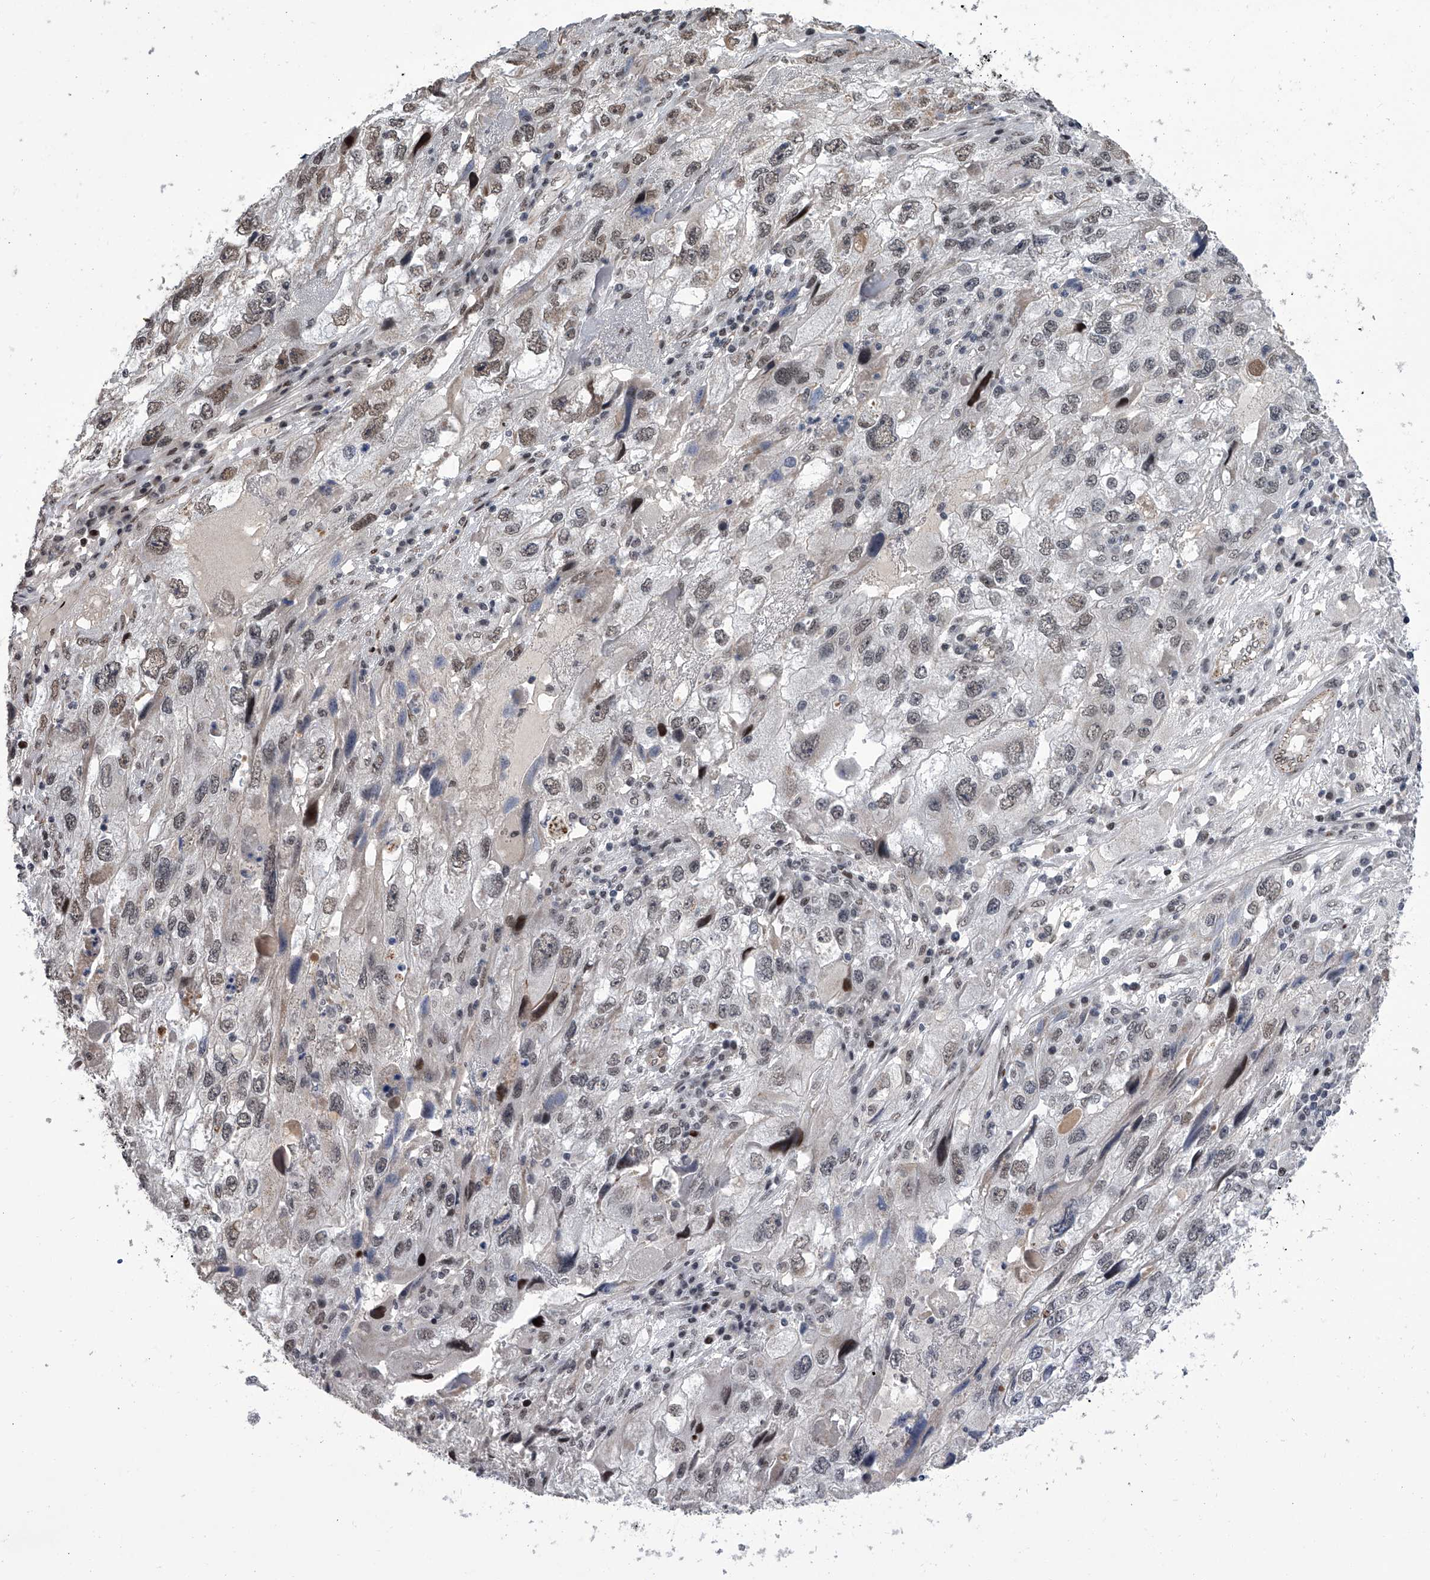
{"staining": {"intensity": "weak", "quantity": "25%-75%", "location": "nuclear"}, "tissue": "endometrial cancer", "cell_type": "Tumor cells", "image_type": "cancer", "snomed": [{"axis": "morphology", "description": "Adenocarcinoma, NOS"}, {"axis": "topography", "description": "Endometrium"}], "caption": "Adenocarcinoma (endometrial) stained with a brown dye shows weak nuclear positive staining in about 25%-75% of tumor cells.", "gene": "ZNF426", "patient": {"sex": "female", "age": 49}}